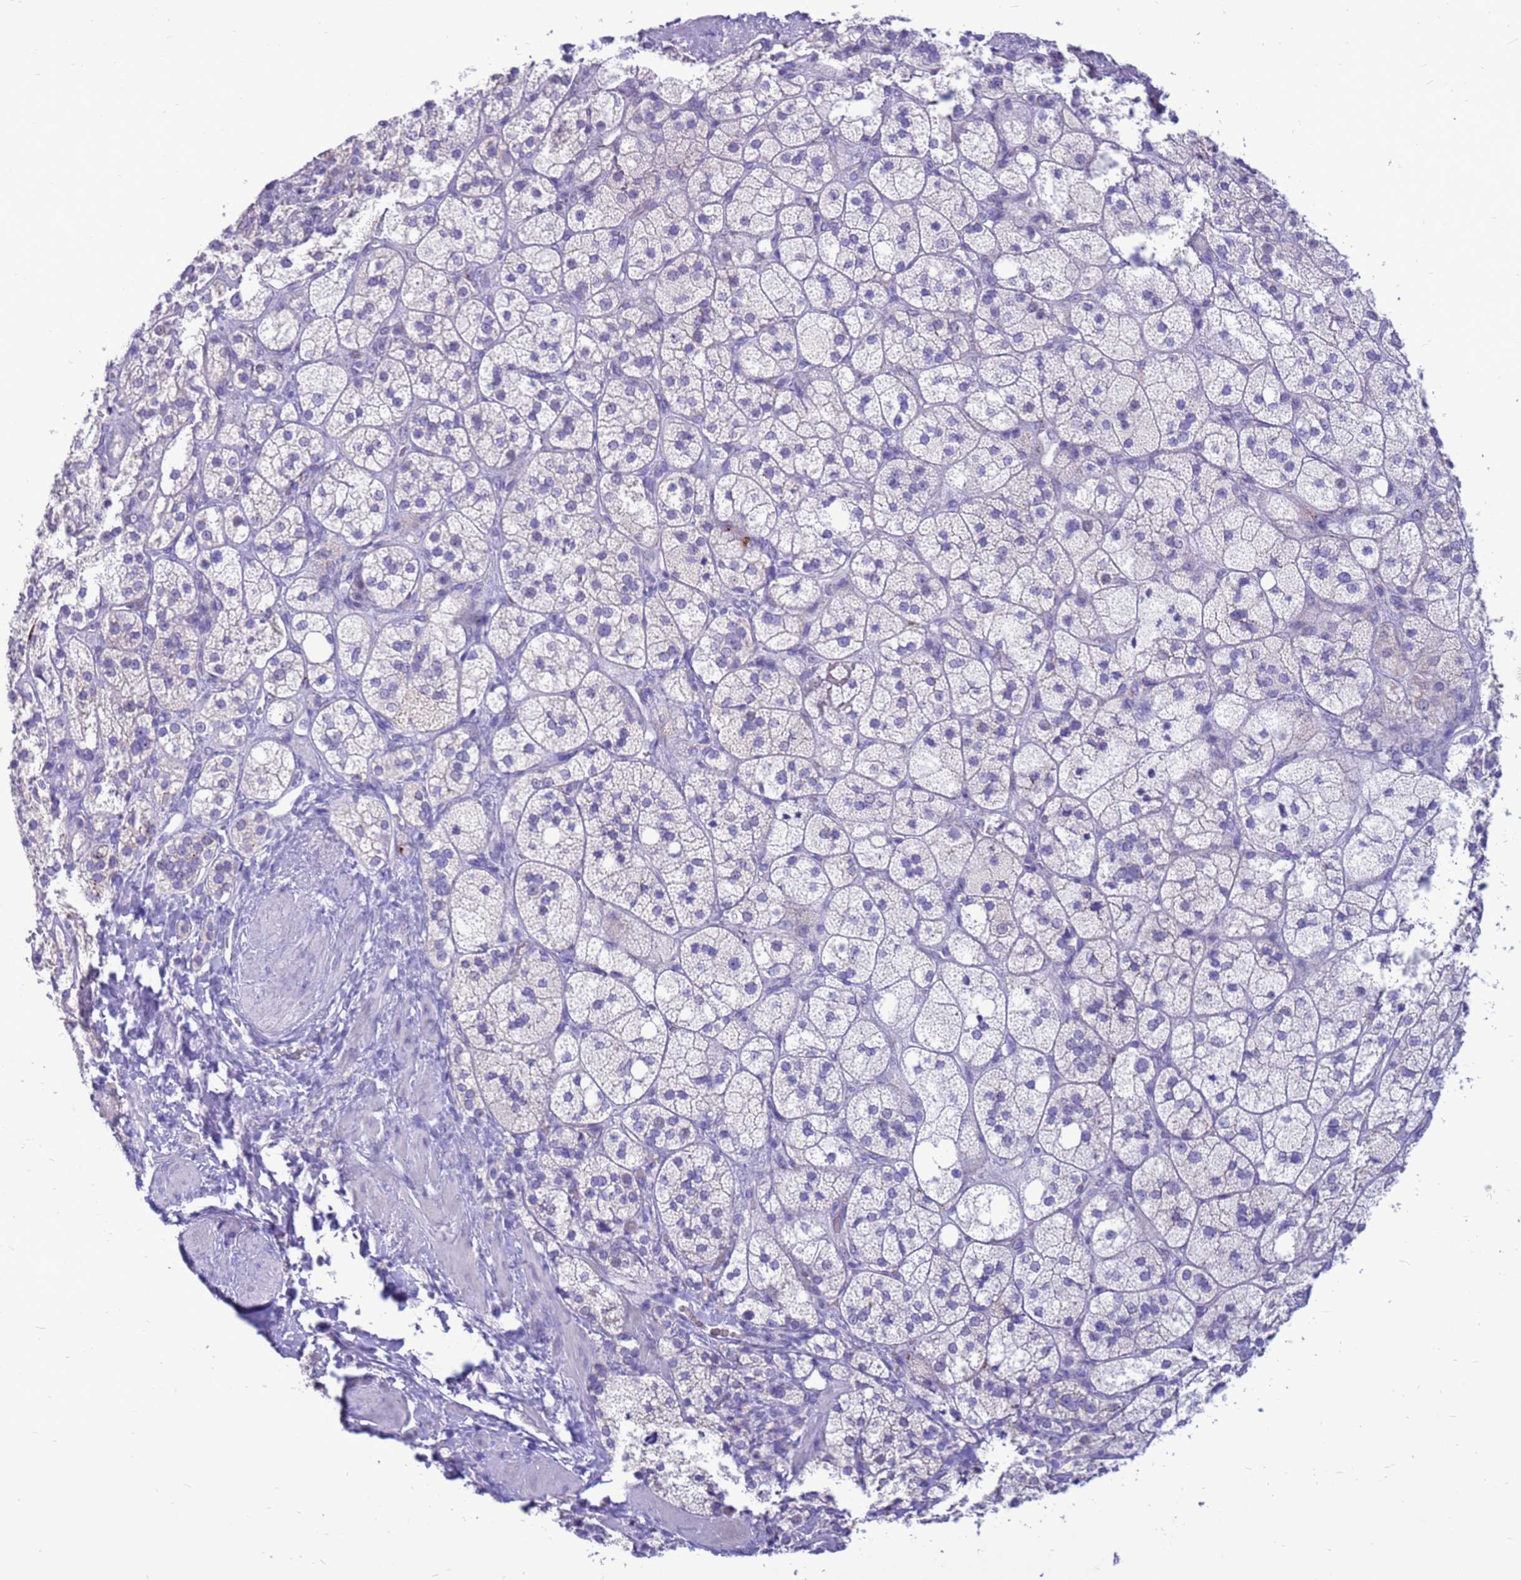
{"staining": {"intensity": "negative", "quantity": "none", "location": "none"}, "tissue": "adrenal gland", "cell_type": "Glandular cells", "image_type": "normal", "snomed": [{"axis": "morphology", "description": "Normal tissue, NOS"}, {"axis": "topography", "description": "Adrenal gland"}], "caption": "IHC micrograph of benign human adrenal gland stained for a protein (brown), which displays no positivity in glandular cells.", "gene": "PDE10A", "patient": {"sex": "male", "age": 61}}